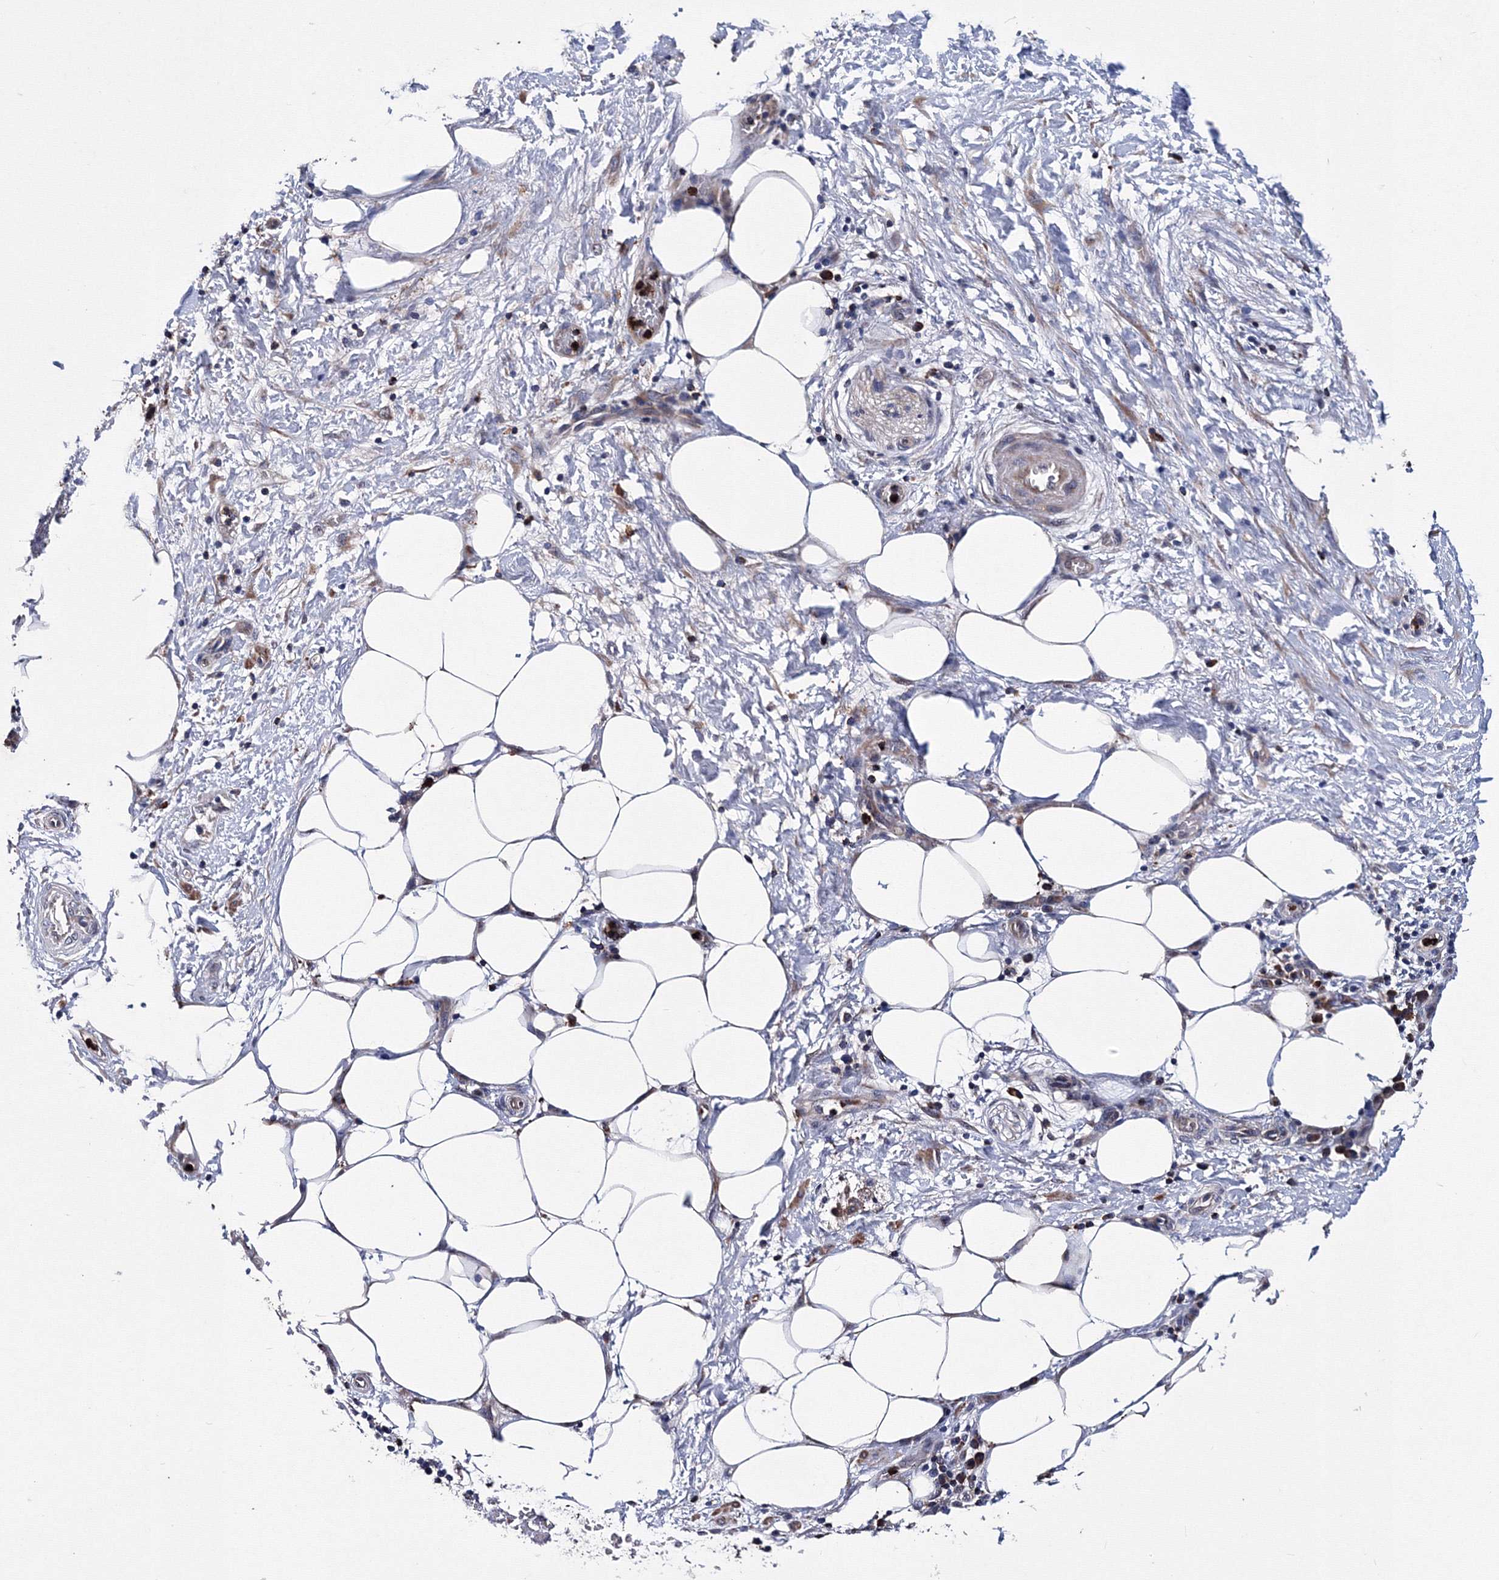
{"staining": {"intensity": "negative", "quantity": "none", "location": "none"}, "tissue": "pancreatic cancer", "cell_type": "Tumor cells", "image_type": "cancer", "snomed": [{"axis": "morphology", "description": "Adenocarcinoma, NOS"}, {"axis": "topography", "description": "Pancreas"}], "caption": "Human pancreatic cancer stained for a protein using IHC shows no expression in tumor cells.", "gene": "PHYKPL", "patient": {"sex": "female", "age": 78}}